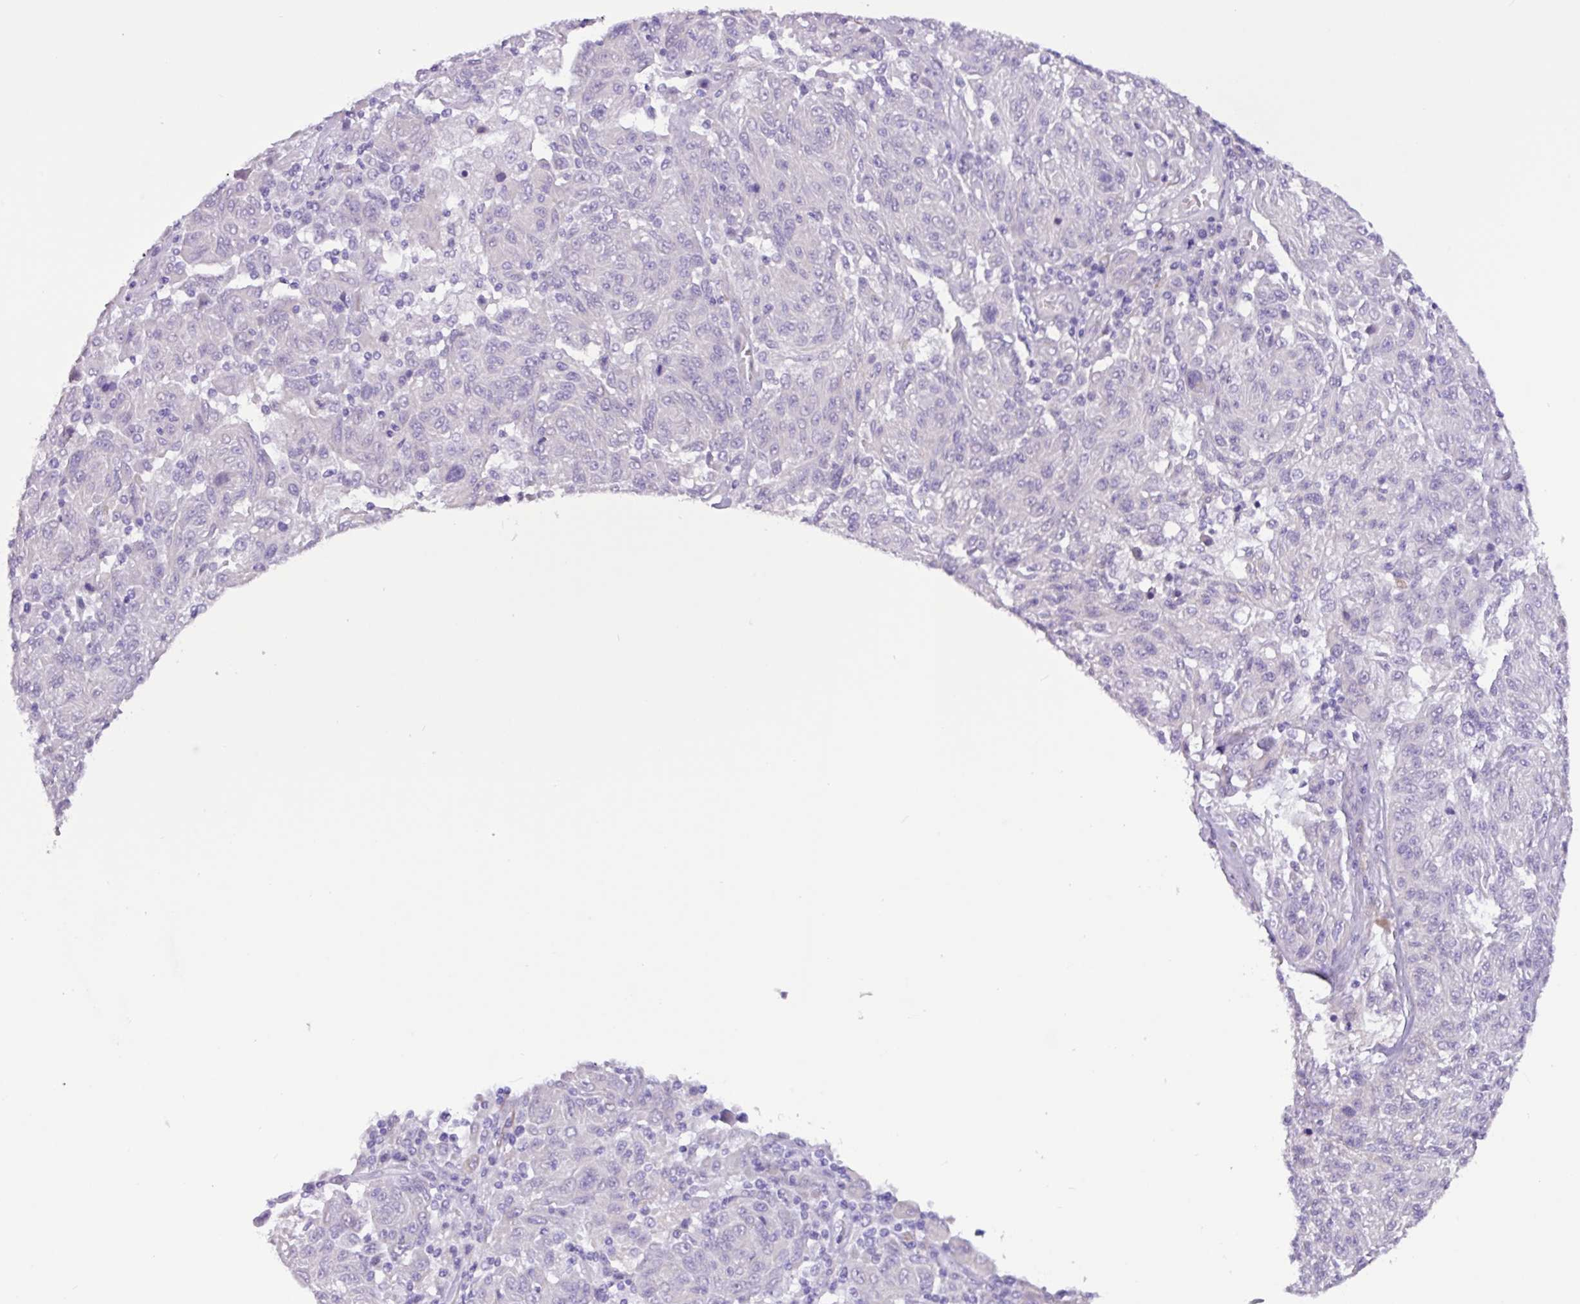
{"staining": {"intensity": "negative", "quantity": "none", "location": "none"}, "tissue": "melanoma", "cell_type": "Tumor cells", "image_type": "cancer", "snomed": [{"axis": "morphology", "description": "Malignant melanoma, NOS"}, {"axis": "topography", "description": "Skin"}], "caption": "This is a image of IHC staining of melanoma, which shows no expression in tumor cells. The staining is performed using DAB (3,3'-diaminobenzidine) brown chromogen with nuclei counter-stained in using hematoxylin.", "gene": "SLC38A1", "patient": {"sex": "male", "age": 53}}